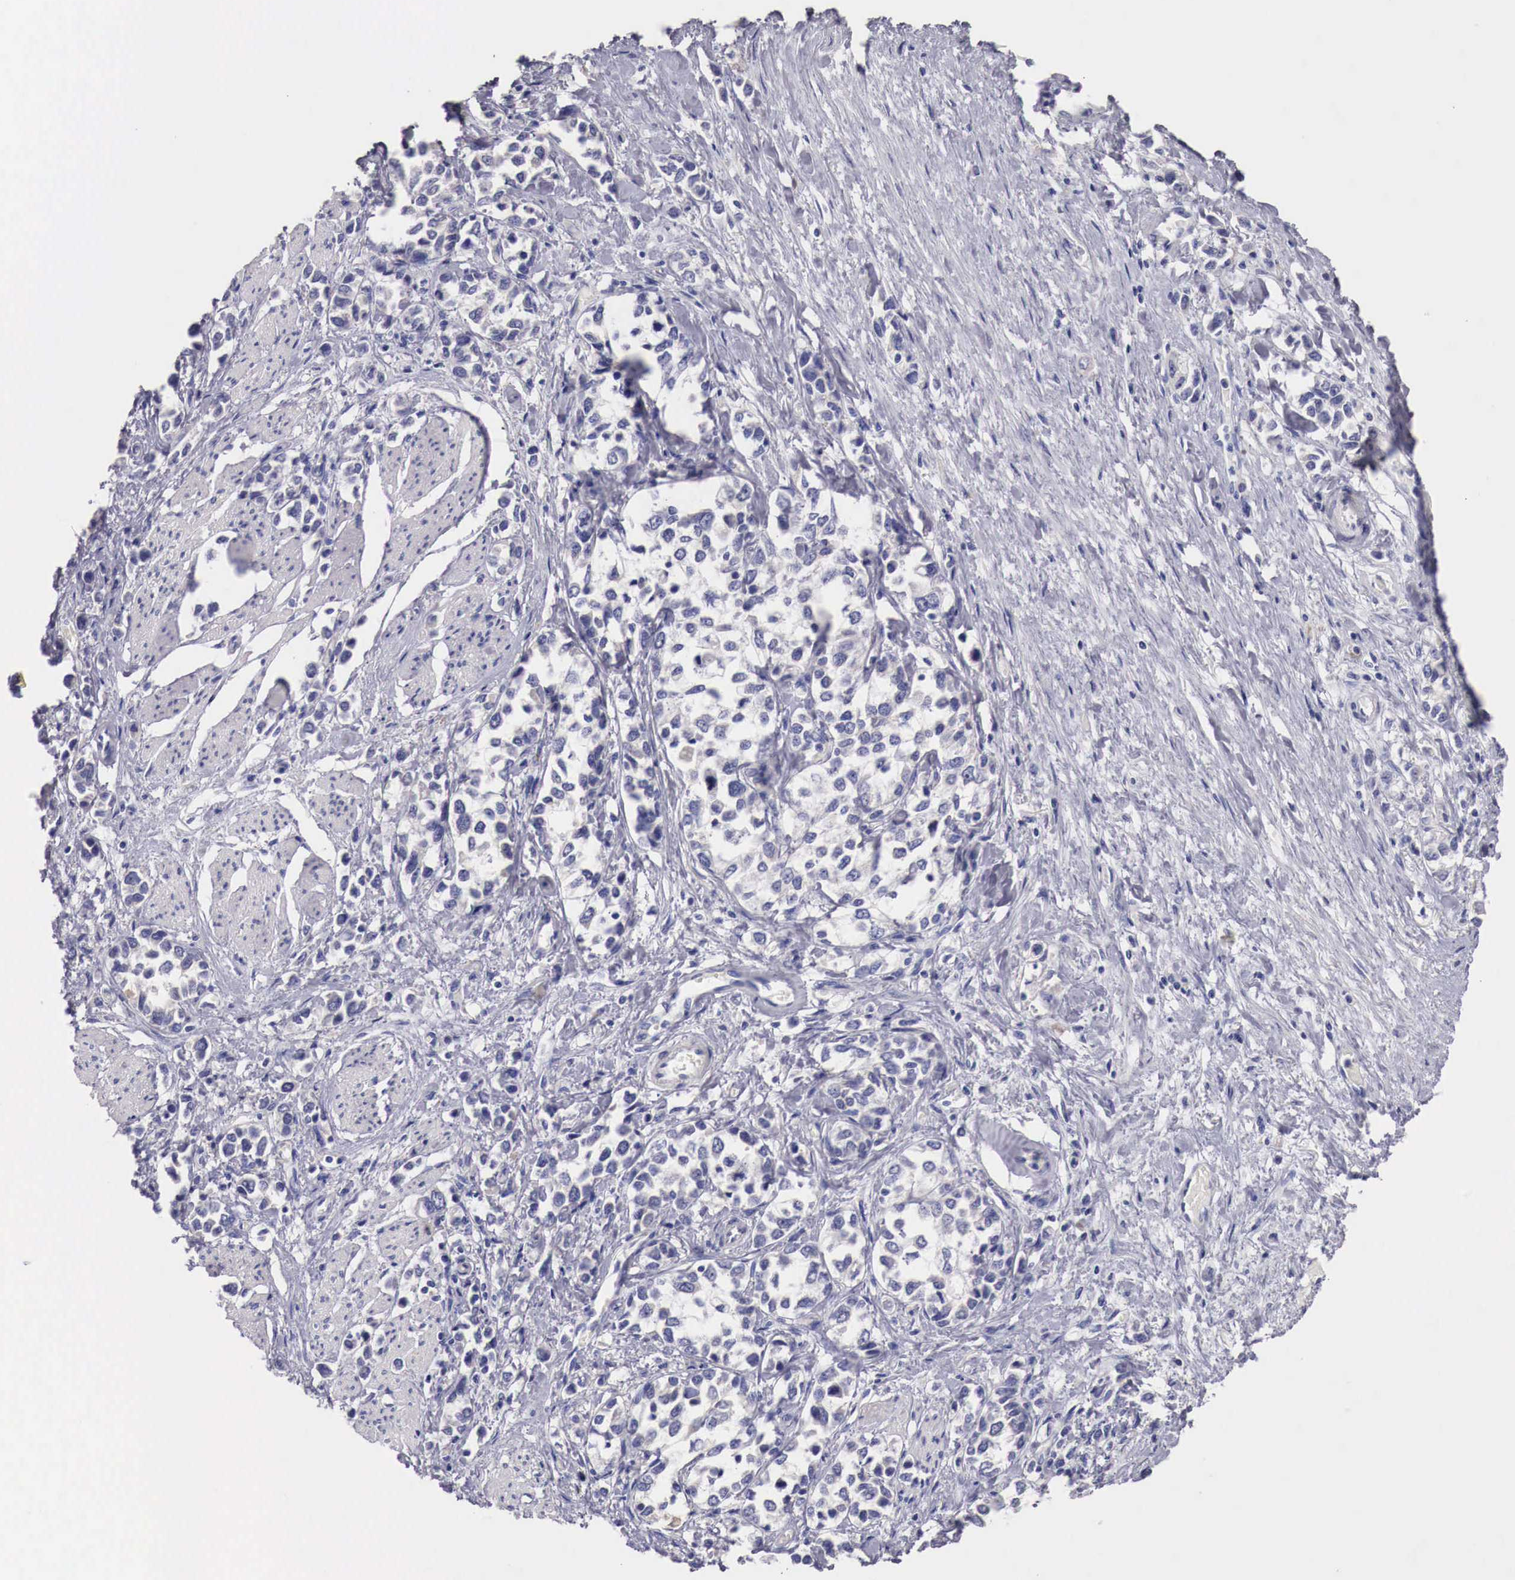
{"staining": {"intensity": "negative", "quantity": "none", "location": "none"}, "tissue": "stomach cancer", "cell_type": "Tumor cells", "image_type": "cancer", "snomed": [{"axis": "morphology", "description": "Adenocarcinoma, NOS"}, {"axis": "topography", "description": "Stomach, upper"}], "caption": "A photomicrograph of stomach cancer (adenocarcinoma) stained for a protein shows no brown staining in tumor cells.", "gene": "NREP", "patient": {"sex": "male", "age": 76}}